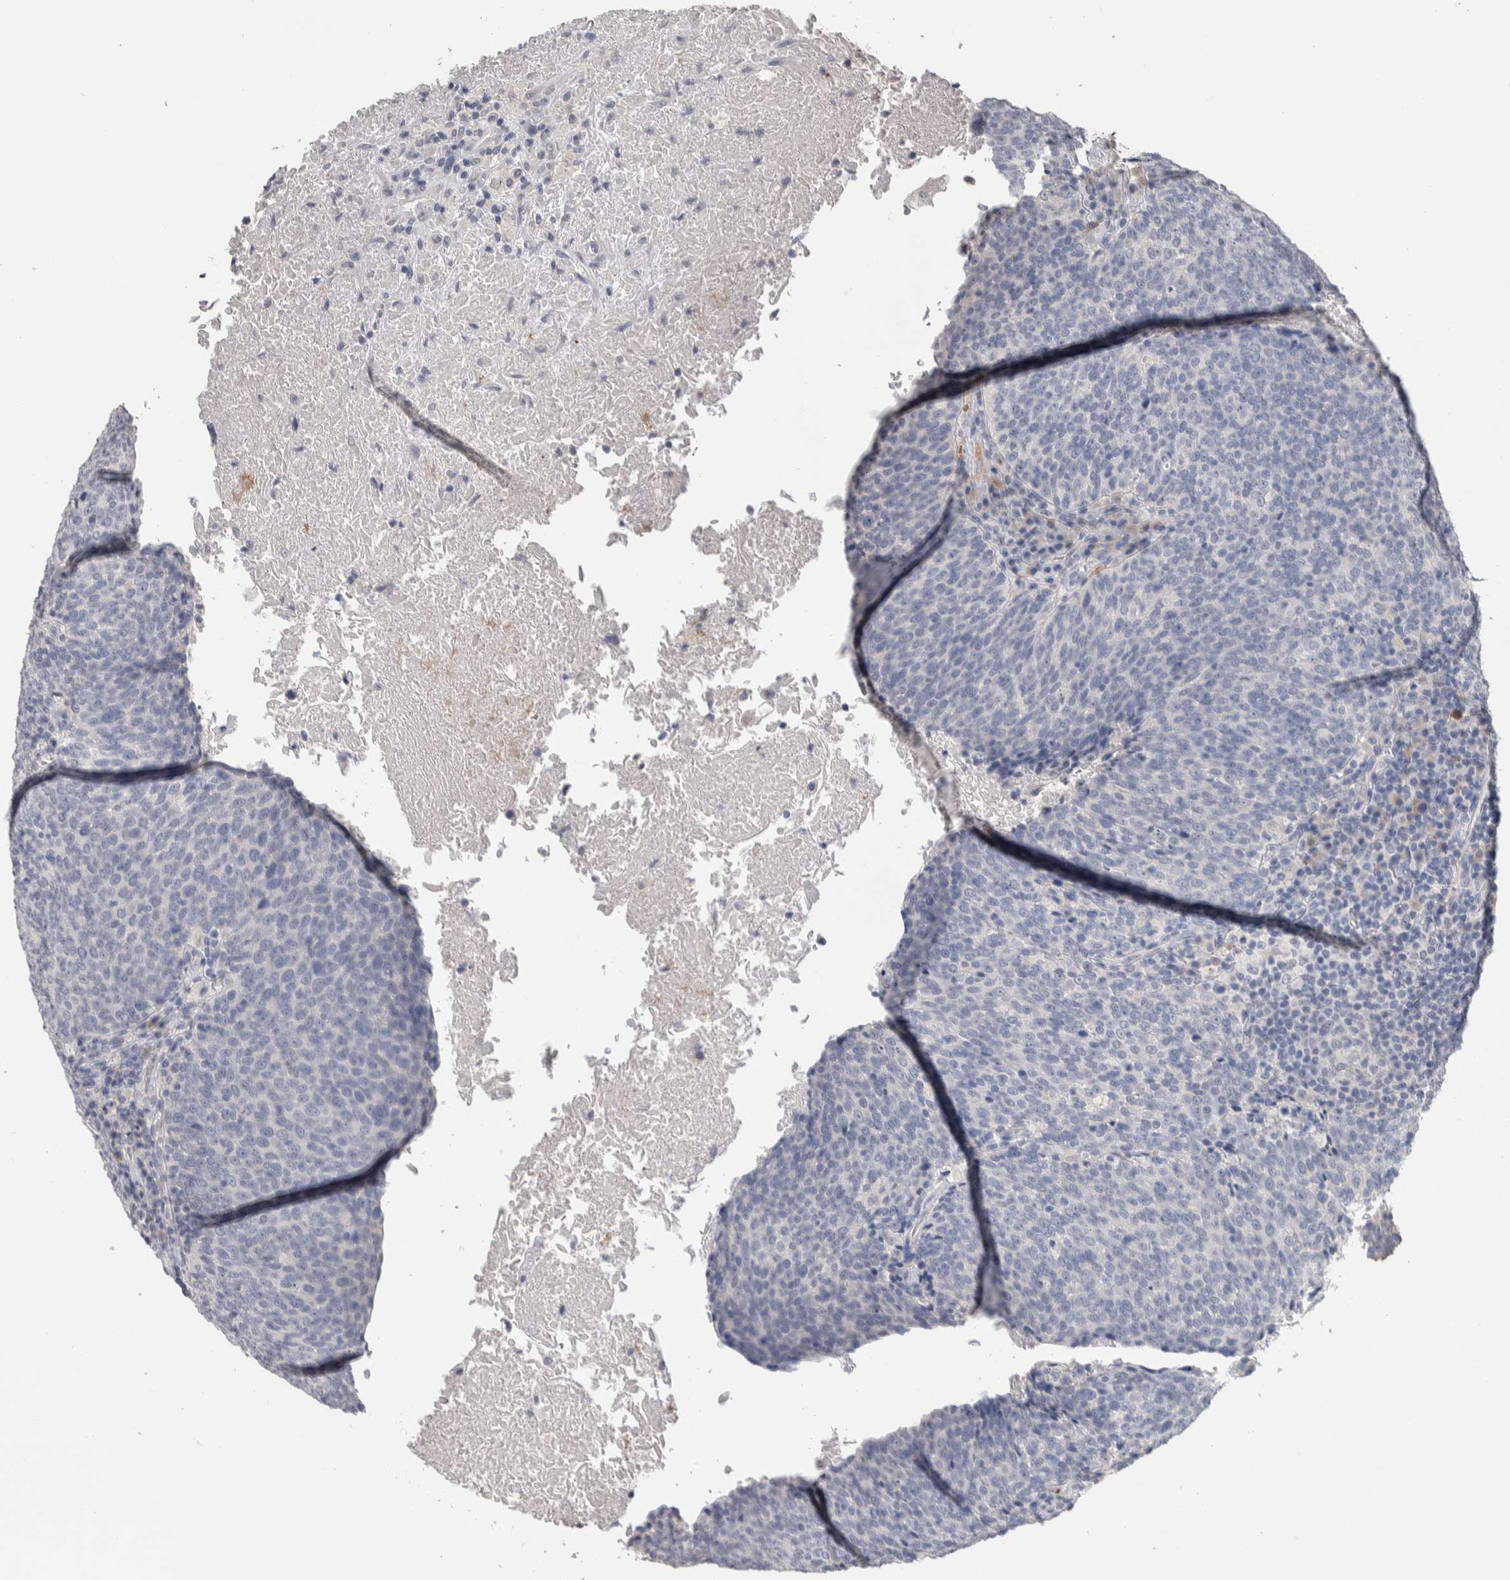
{"staining": {"intensity": "negative", "quantity": "none", "location": "none"}, "tissue": "head and neck cancer", "cell_type": "Tumor cells", "image_type": "cancer", "snomed": [{"axis": "morphology", "description": "Squamous cell carcinoma, NOS"}, {"axis": "morphology", "description": "Squamous cell carcinoma, metastatic, NOS"}, {"axis": "topography", "description": "Lymph node"}, {"axis": "topography", "description": "Head-Neck"}], "caption": "IHC of human head and neck cancer displays no expression in tumor cells. The staining was performed using DAB to visualize the protein expression in brown, while the nuclei were stained in blue with hematoxylin (Magnification: 20x).", "gene": "TMEM102", "patient": {"sex": "male", "age": 62}}